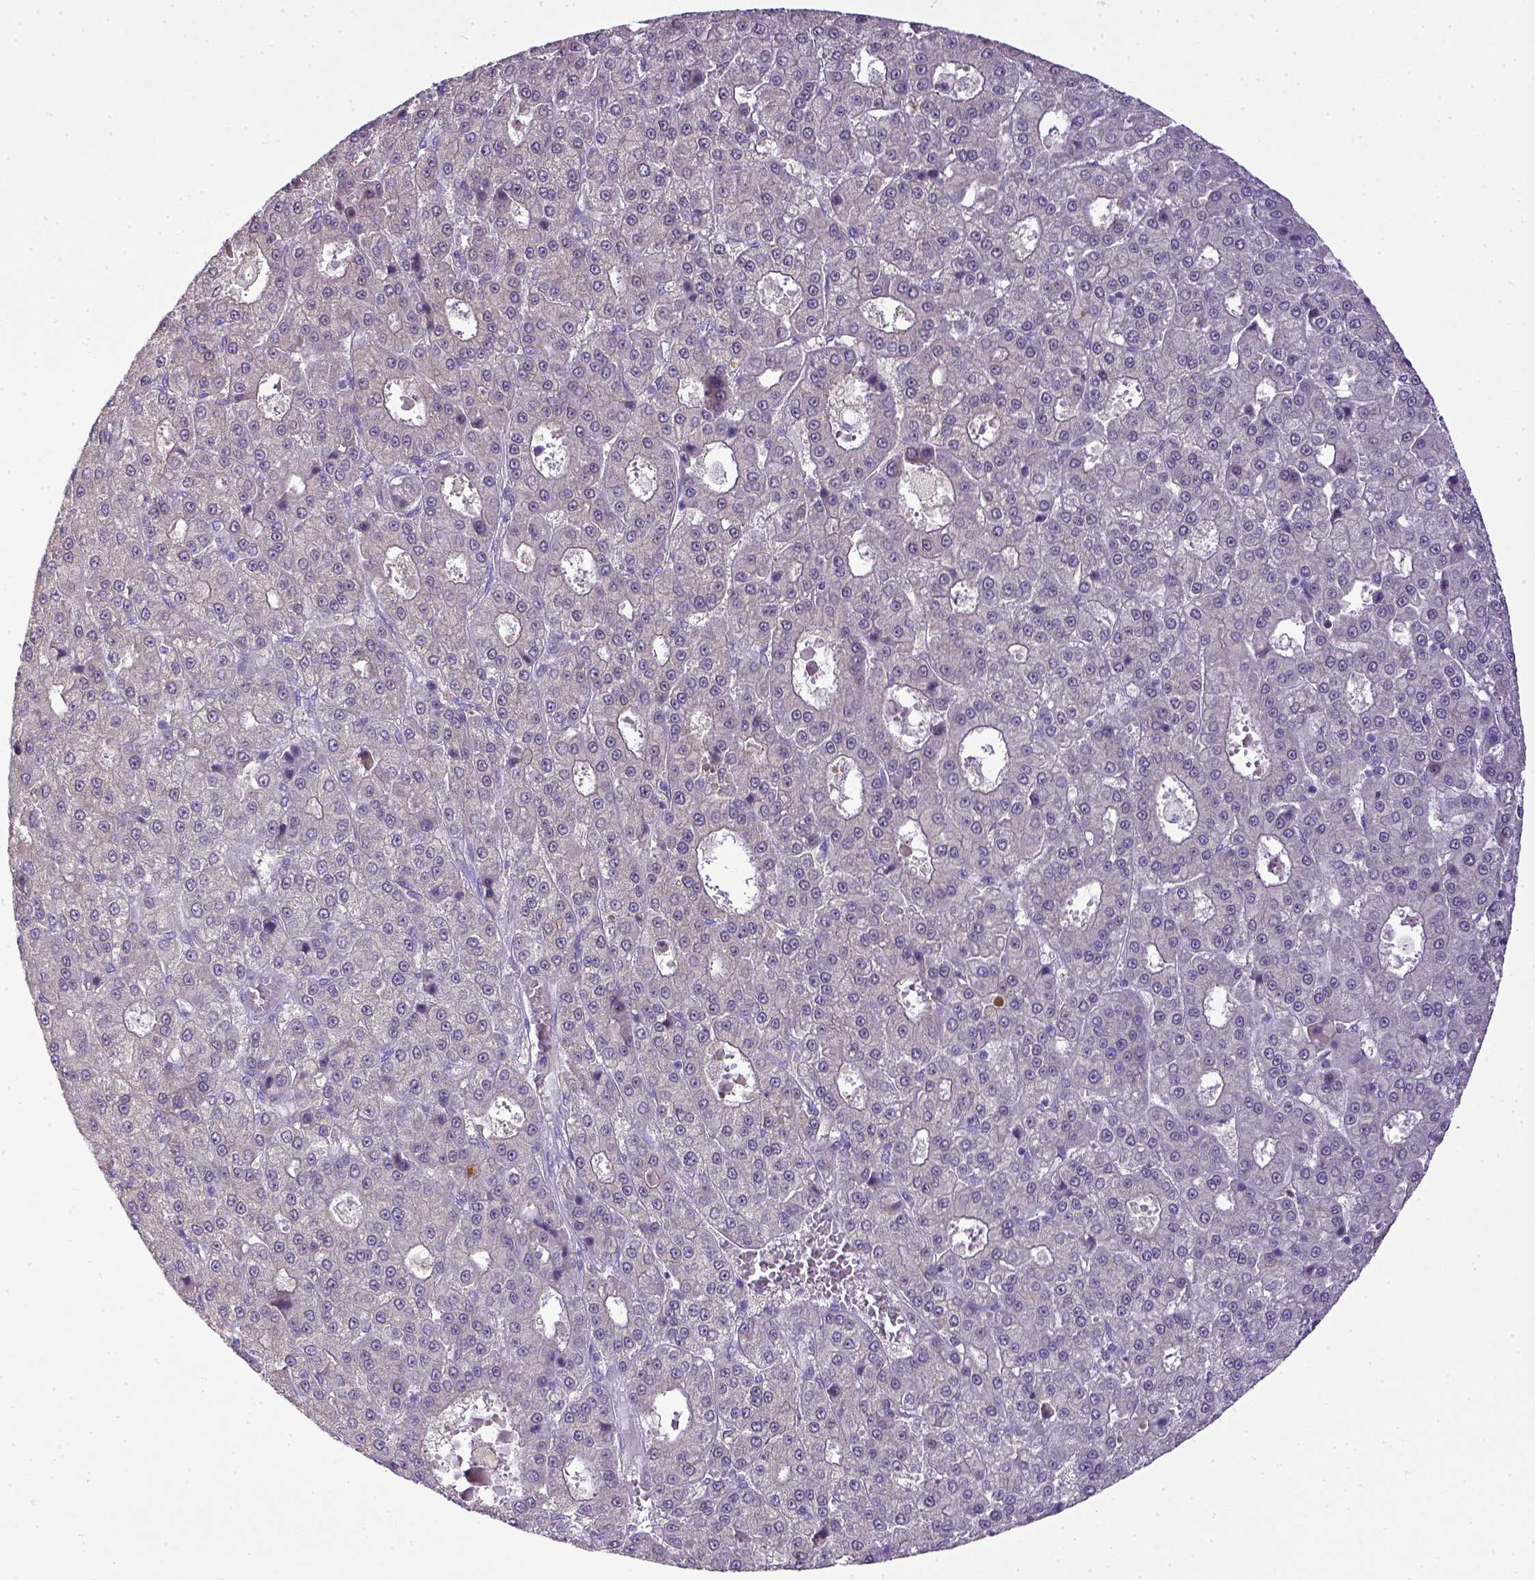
{"staining": {"intensity": "negative", "quantity": "none", "location": "none"}, "tissue": "liver cancer", "cell_type": "Tumor cells", "image_type": "cancer", "snomed": [{"axis": "morphology", "description": "Carcinoma, Hepatocellular, NOS"}, {"axis": "topography", "description": "Liver"}], "caption": "The histopathology image reveals no significant expression in tumor cells of liver hepatocellular carcinoma.", "gene": "CD40", "patient": {"sex": "male", "age": 70}}